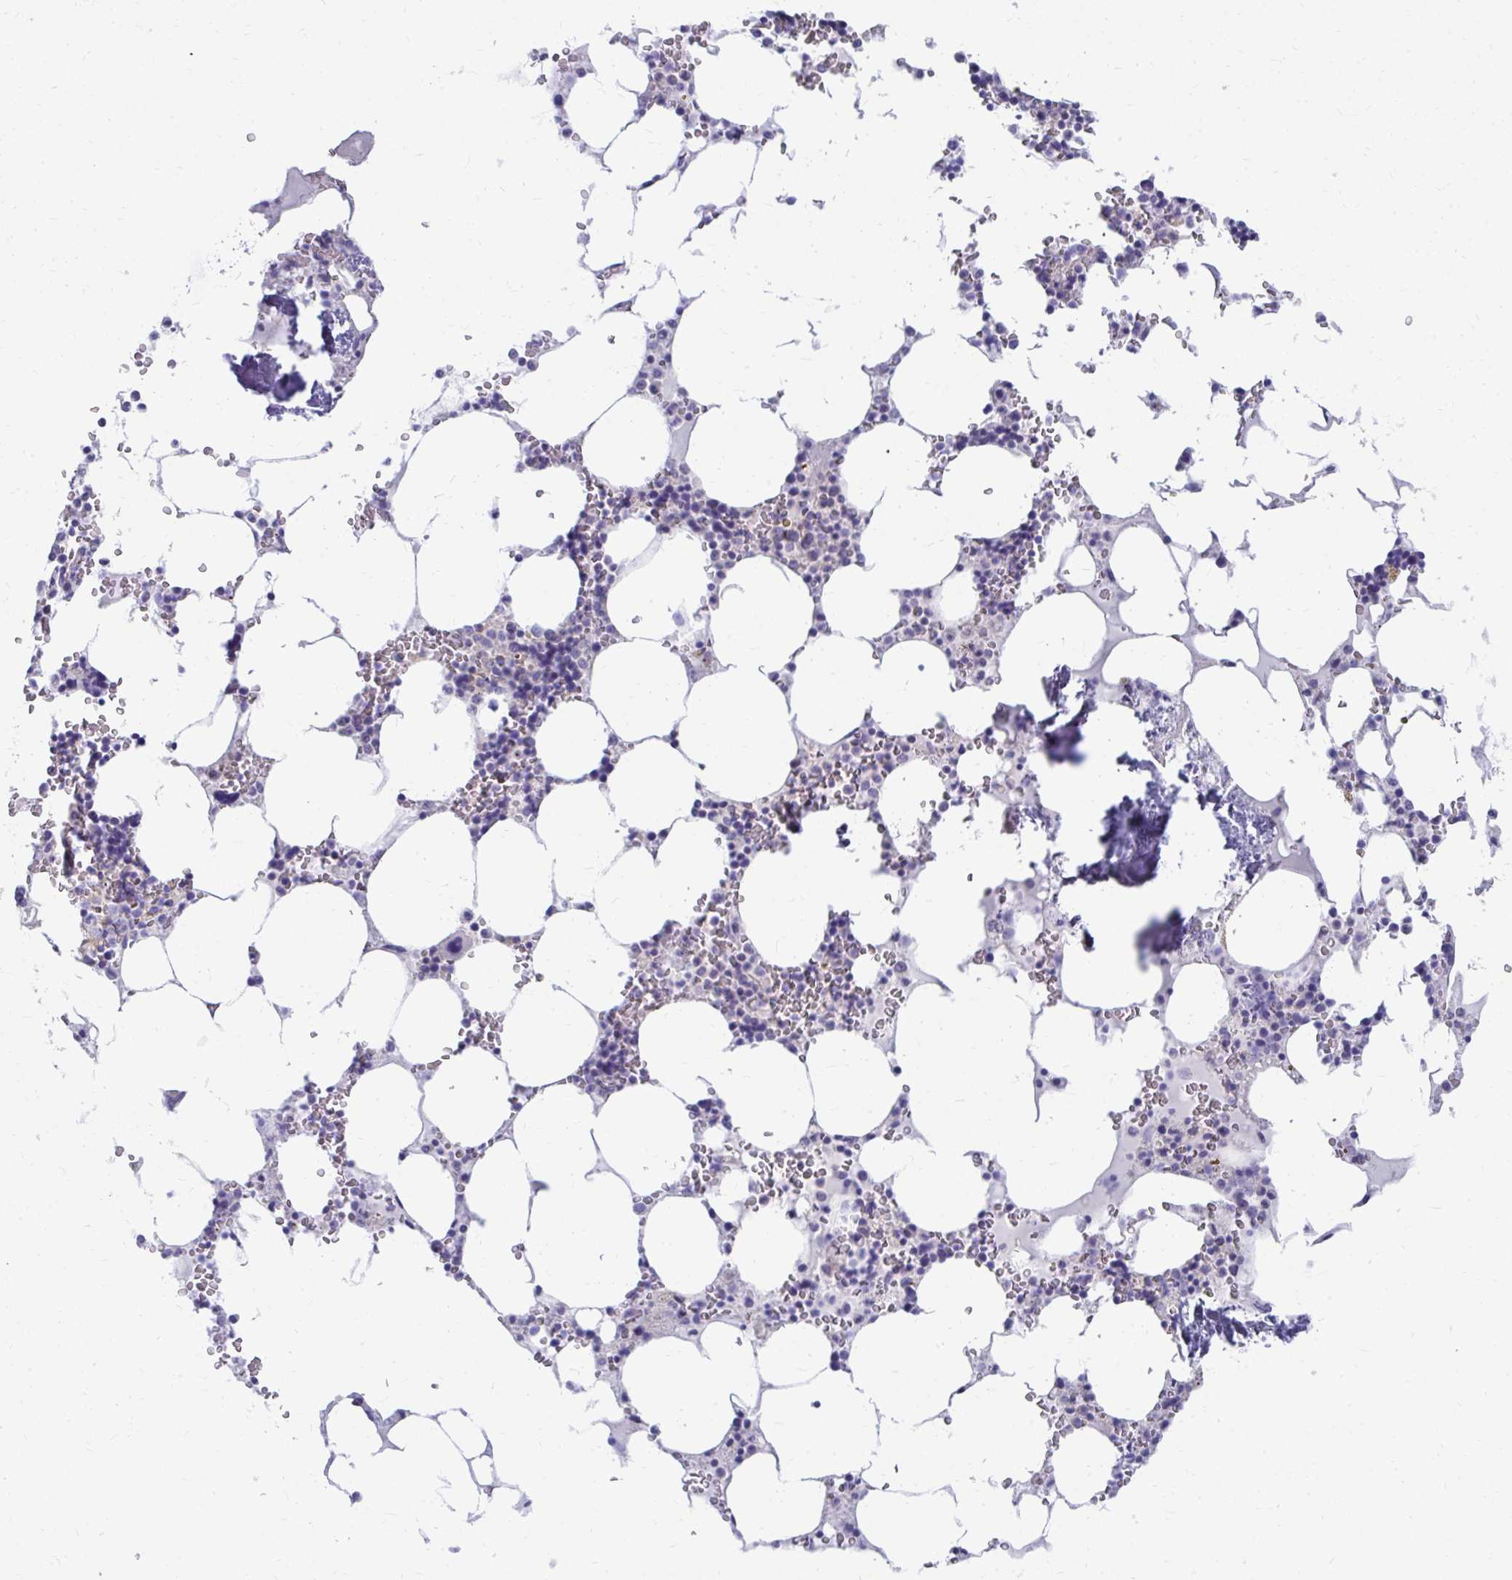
{"staining": {"intensity": "negative", "quantity": "none", "location": "none"}, "tissue": "bone marrow", "cell_type": "Hematopoietic cells", "image_type": "normal", "snomed": [{"axis": "morphology", "description": "Normal tissue, NOS"}, {"axis": "topography", "description": "Bone marrow"}], "caption": "IHC photomicrograph of unremarkable bone marrow: human bone marrow stained with DAB (3,3'-diaminobenzidine) reveals no significant protein expression in hematopoietic cells. Nuclei are stained in blue.", "gene": "C19orf81", "patient": {"sex": "male", "age": 64}}